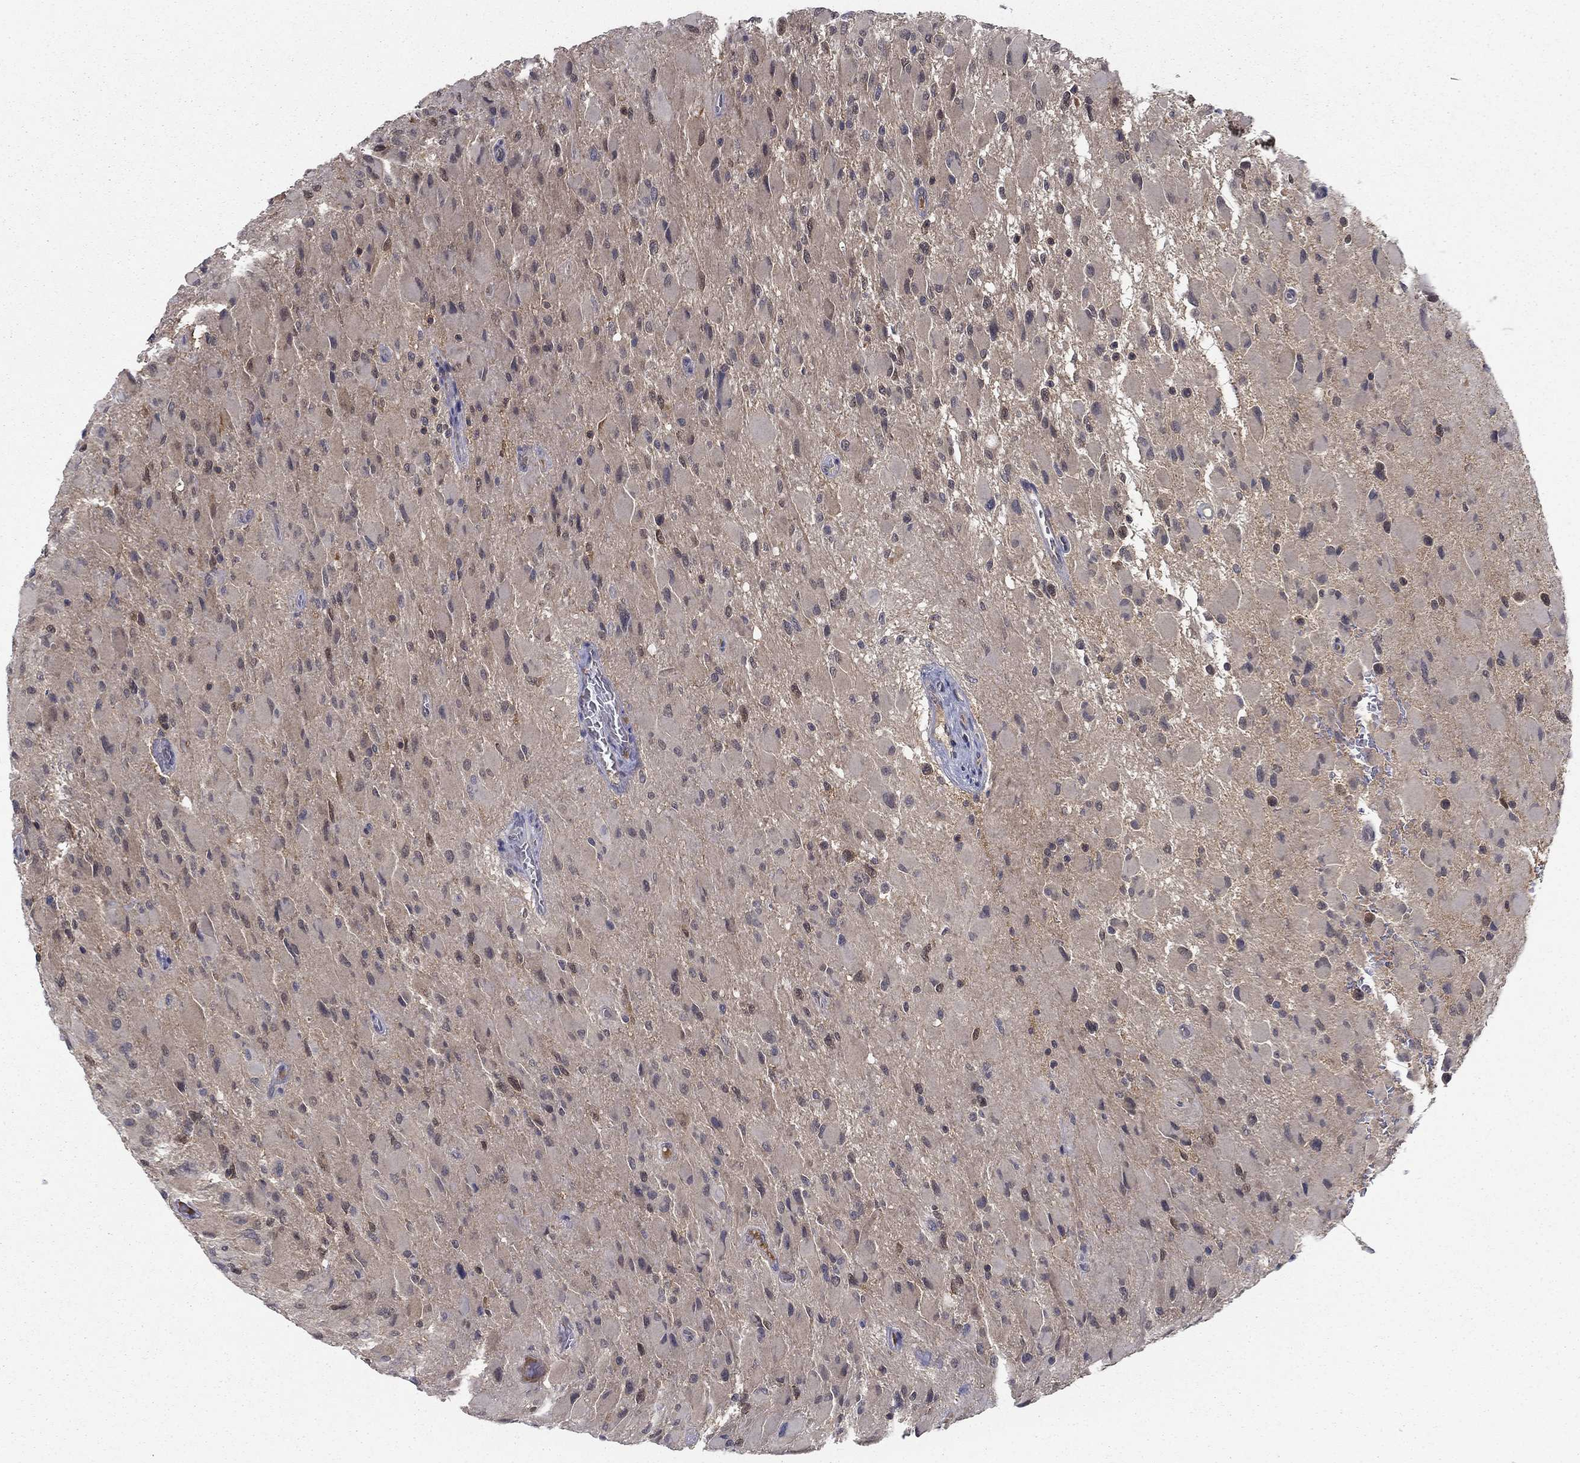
{"staining": {"intensity": "negative", "quantity": "none", "location": "none"}, "tissue": "glioma", "cell_type": "Tumor cells", "image_type": "cancer", "snomed": [{"axis": "morphology", "description": "Glioma, malignant, High grade"}, {"axis": "topography", "description": "Cerebral cortex"}], "caption": "A micrograph of glioma stained for a protein exhibits no brown staining in tumor cells.", "gene": "NIT2", "patient": {"sex": "female", "age": 36}}